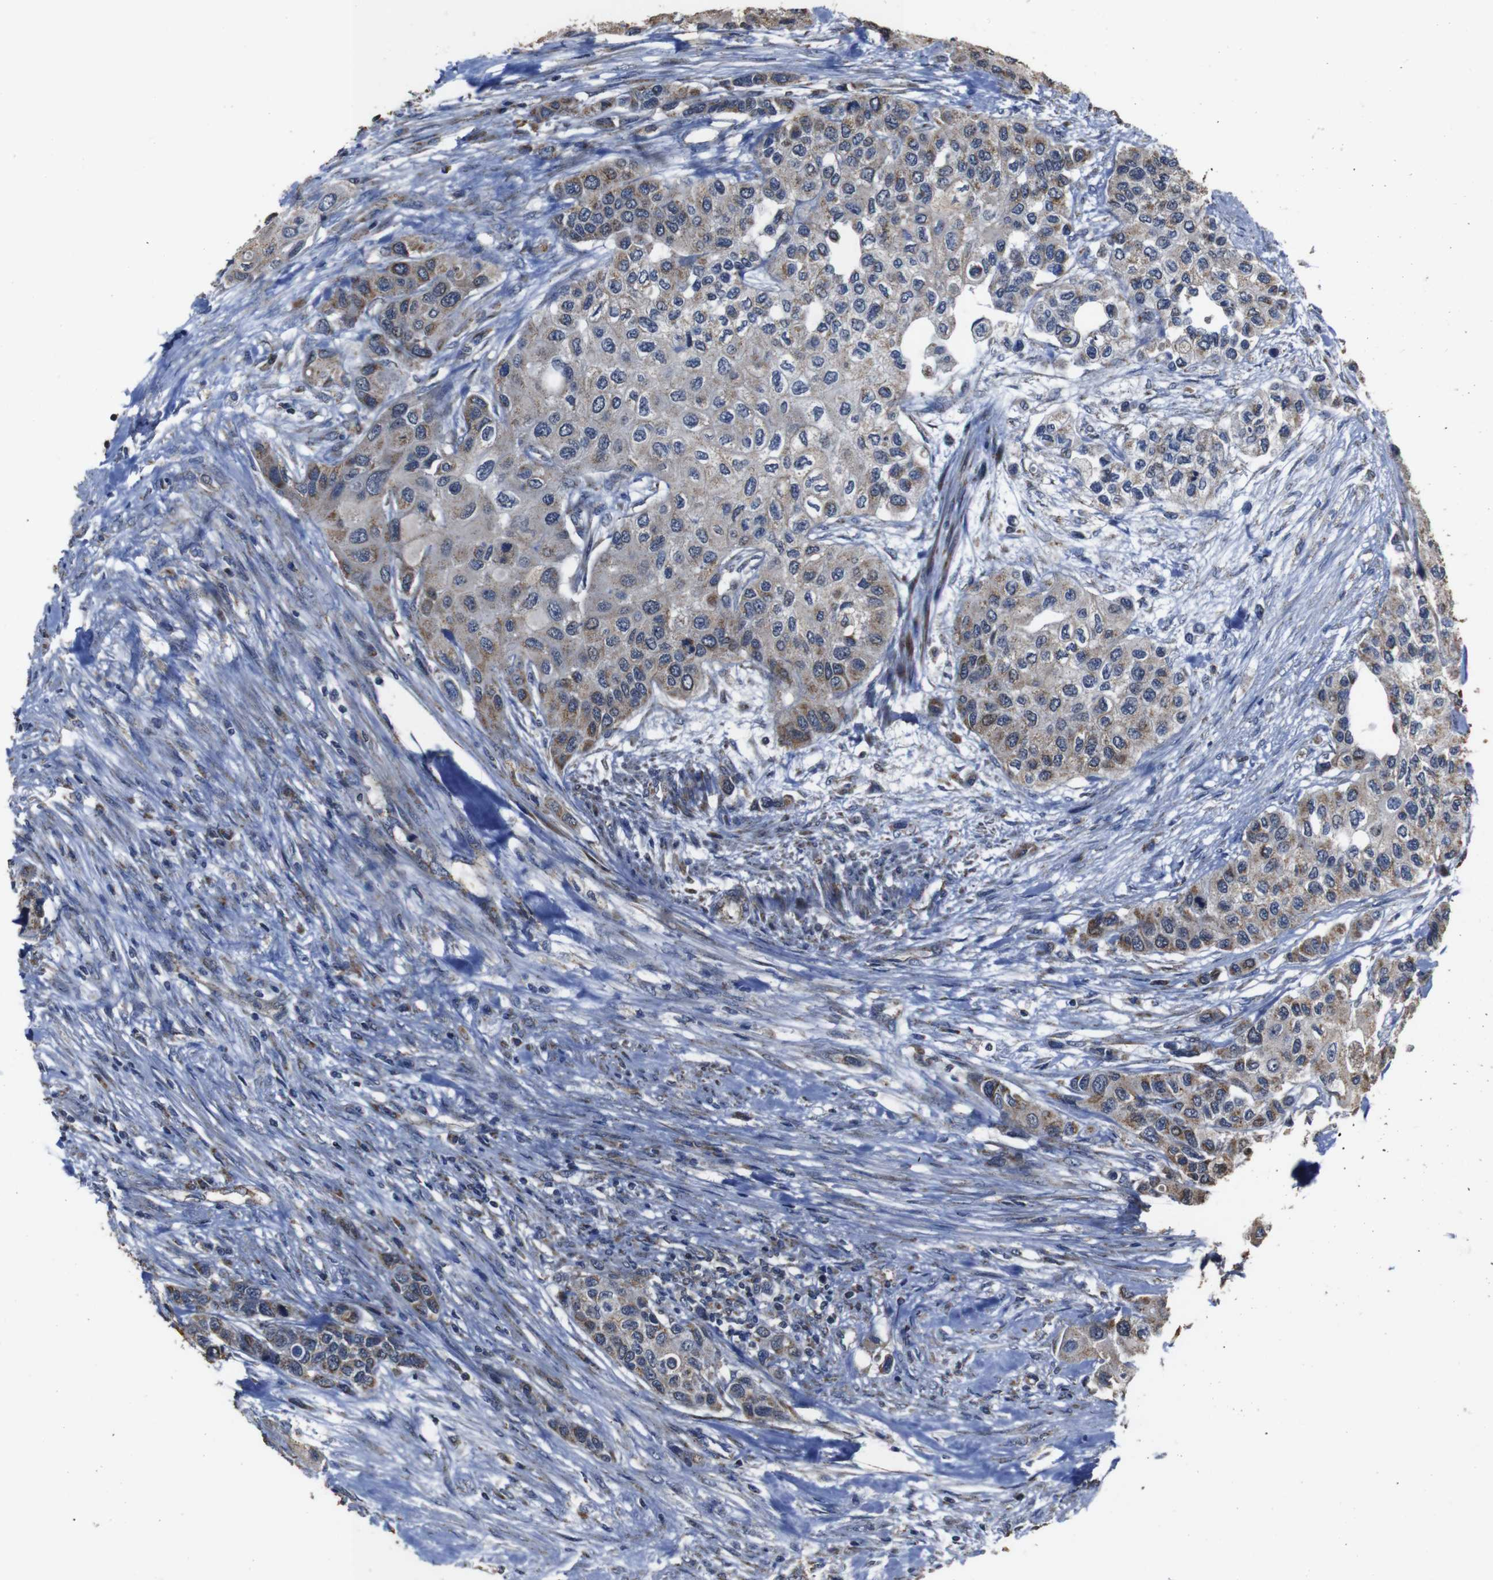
{"staining": {"intensity": "moderate", "quantity": ">75%", "location": "cytoplasmic/membranous"}, "tissue": "urothelial cancer", "cell_type": "Tumor cells", "image_type": "cancer", "snomed": [{"axis": "morphology", "description": "Urothelial carcinoma, High grade"}, {"axis": "topography", "description": "Urinary bladder"}], "caption": "Urothelial cancer stained for a protein displays moderate cytoplasmic/membranous positivity in tumor cells. The protein is stained brown, and the nuclei are stained in blue (DAB IHC with brightfield microscopy, high magnification).", "gene": "SNN", "patient": {"sex": "female", "age": 56}}